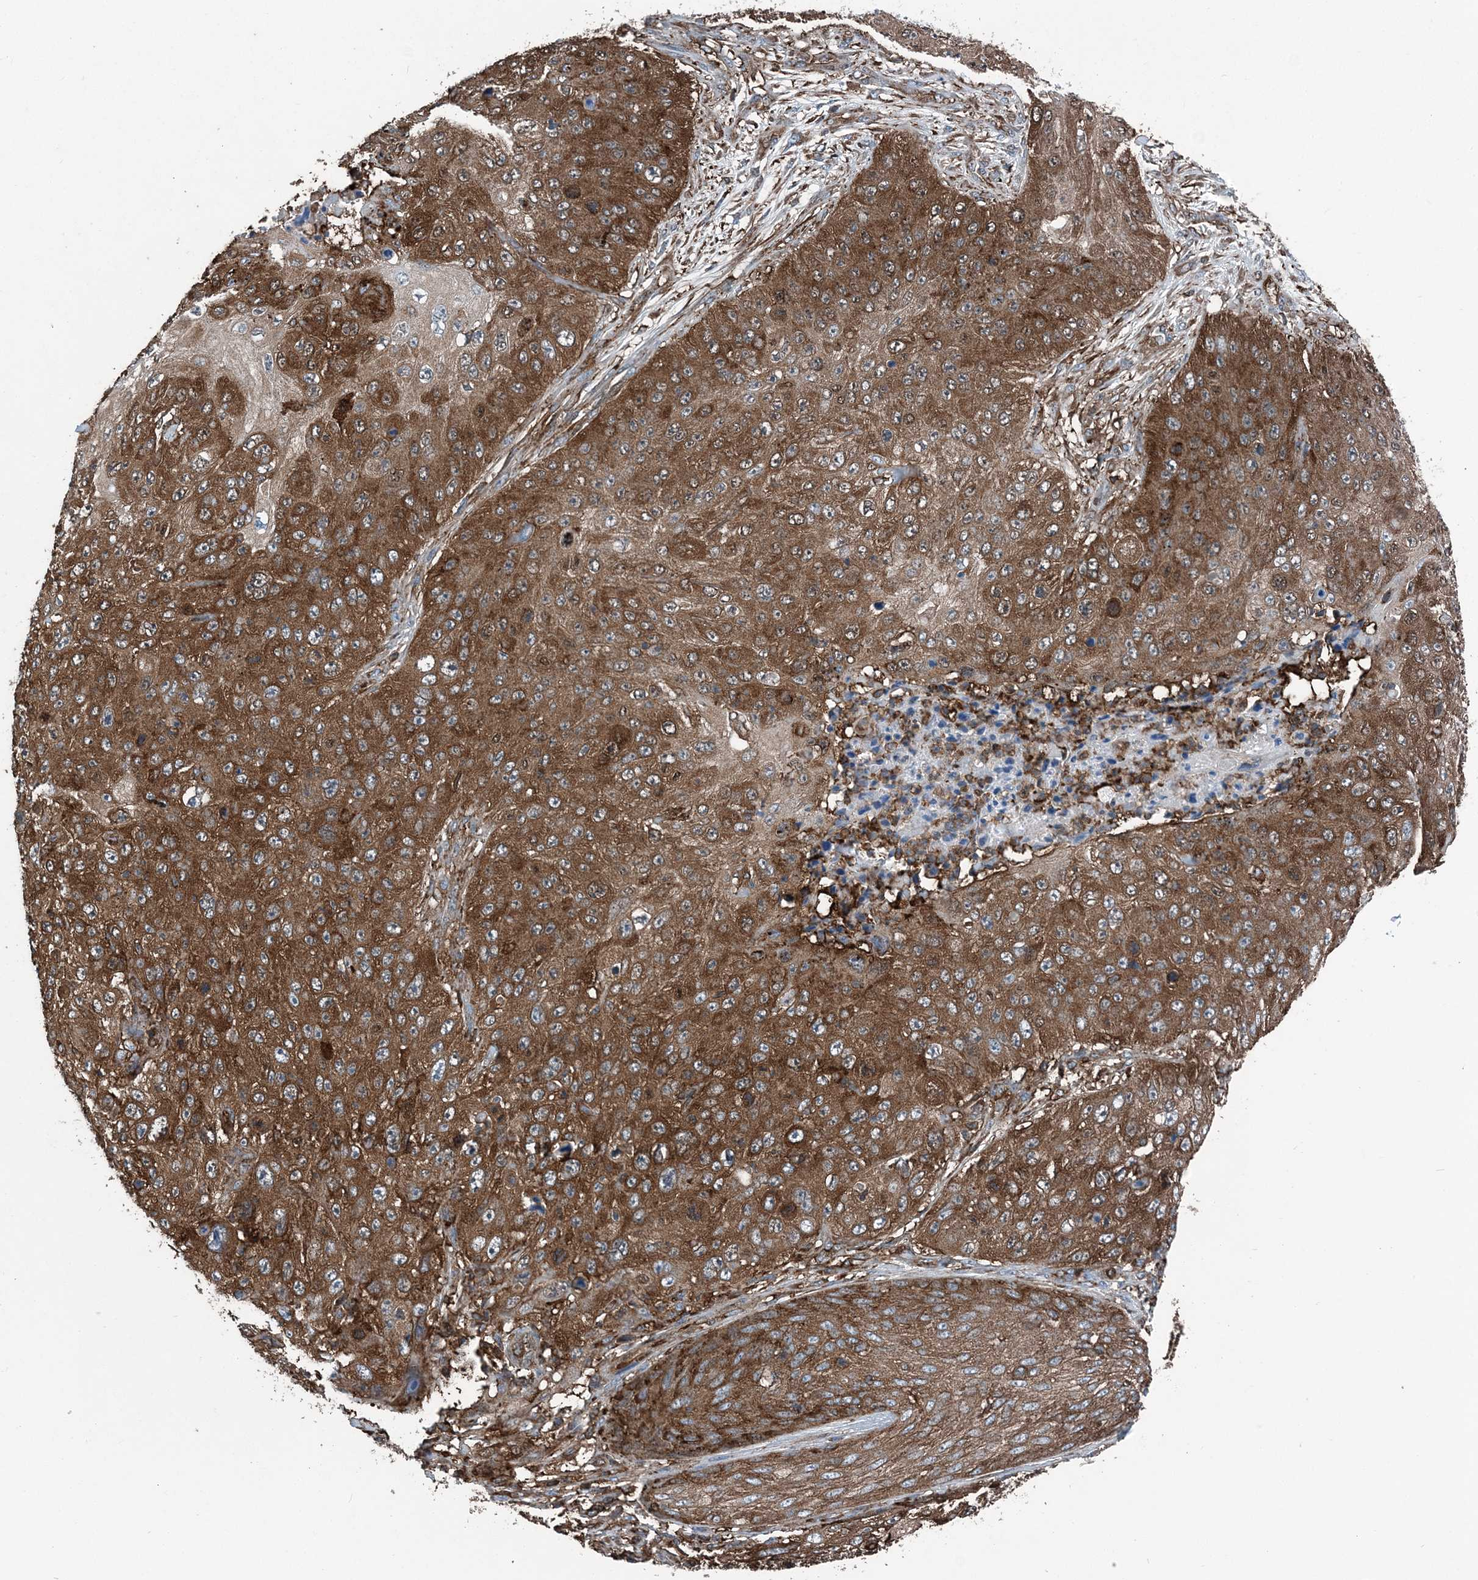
{"staining": {"intensity": "strong", "quantity": ">75%", "location": "cytoplasmic/membranous"}, "tissue": "skin cancer", "cell_type": "Tumor cells", "image_type": "cancer", "snomed": [{"axis": "morphology", "description": "Squamous cell carcinoma, NOS"}, {"axis": "topography", "description": "Skin"}], "caption": "A brown stain shows strong cytoplasmic/membranous staining of a protein in human squamous cell carcinoma (skin) tumor cells.", "gene": "CFL1", "patient": {"sex": "female", "age": 80}}